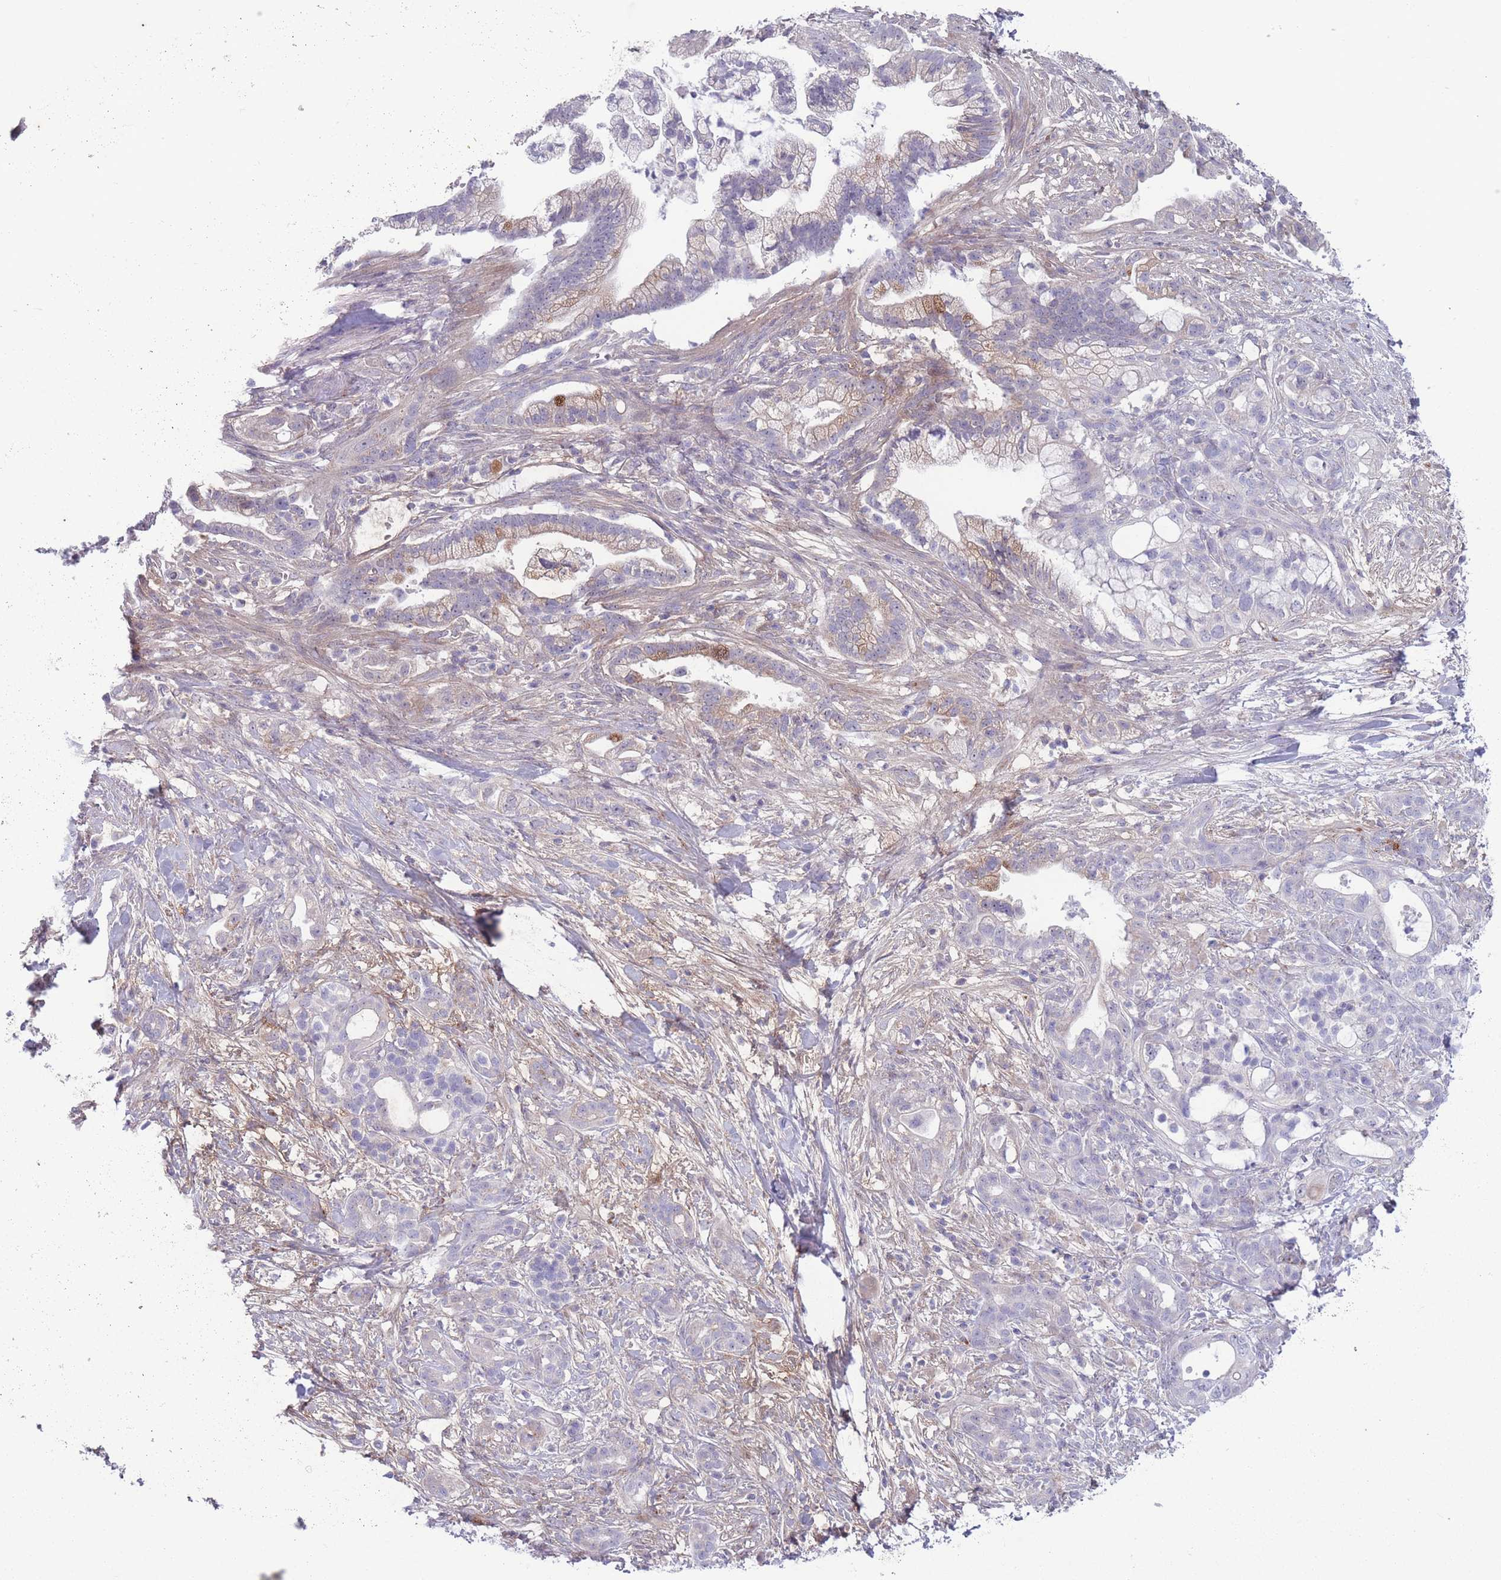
{"staining": {"intensity": "weak", "quantity": "<25%", "location": "cytoplasmic/membranous"}, "tissue": "pancreatic cancer", "cell_type": "Tumor cells", "image_type": "cancer", "snomed": [{"axis": "morphology", "description": "Adenocarcinoma, NOS"}, {"axis": "topography", "description": "Pancreas"}], "caption": "A high-resolution histopathology image shows IHC staining of pancreatic cancer, which reveals no significant positivity in tumor cells.", "gene": "PAIP2B", "patient": {"sex": "male", "age": 44}}